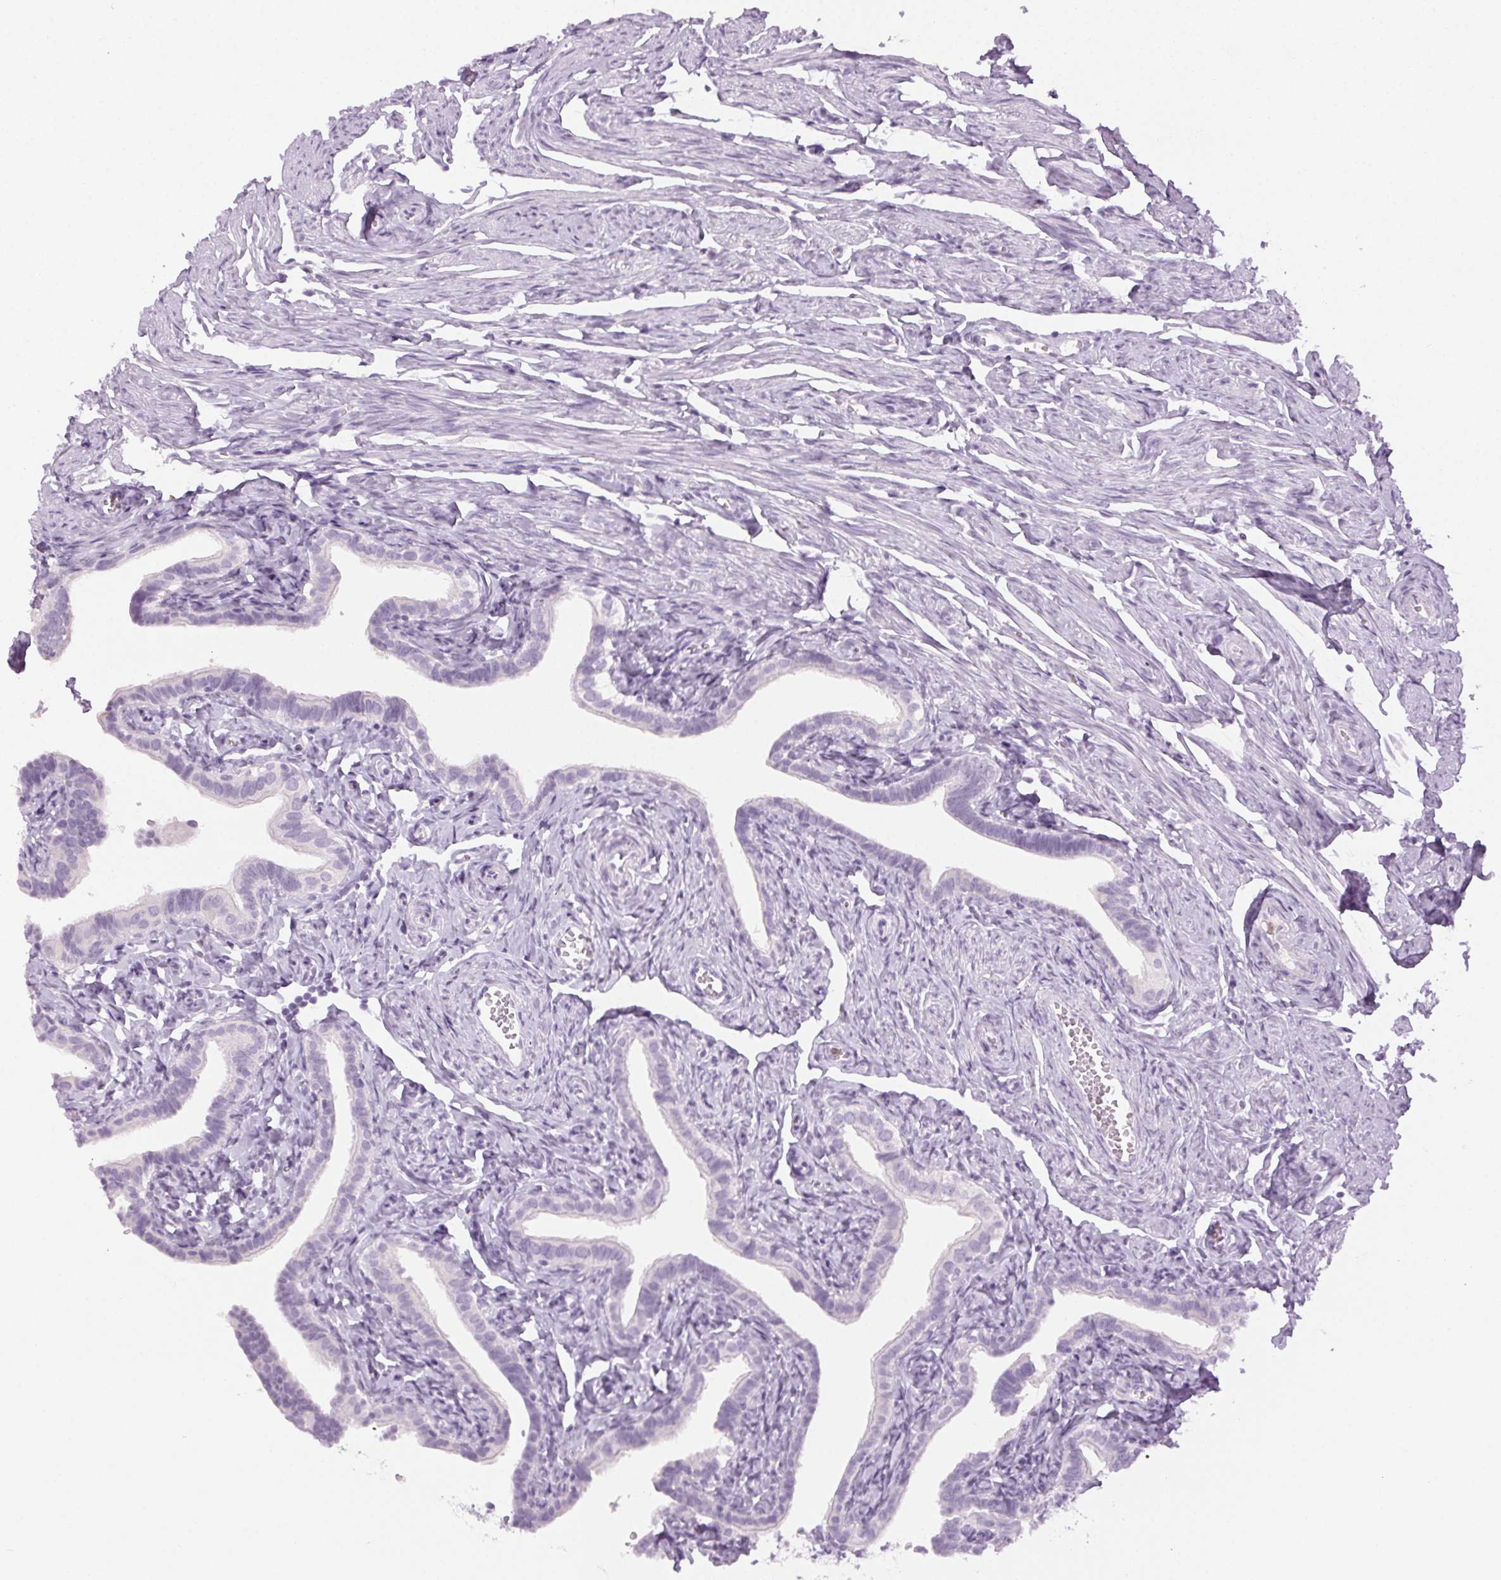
{"staining": {"intensity": "negative", "quantity": "none", "location": "none"}, "tissue": "fallopian tube", "cell_type": "Glandular cells", "image_type": "normal", "snomed": [{"axis": "morphology", "description": "Normal tissue, NOS"}, {"axis": "topography", "description": "Fallopian tube"}], "caption": "Immunohistochemistry (IHC) of benign fallopian tube reveals no expression in glandular cells. (Immunohistochemistry, brightfield microscopy, high magnification).", "gene": "MPO", "patient": {"sex": "female", "age": 41}}